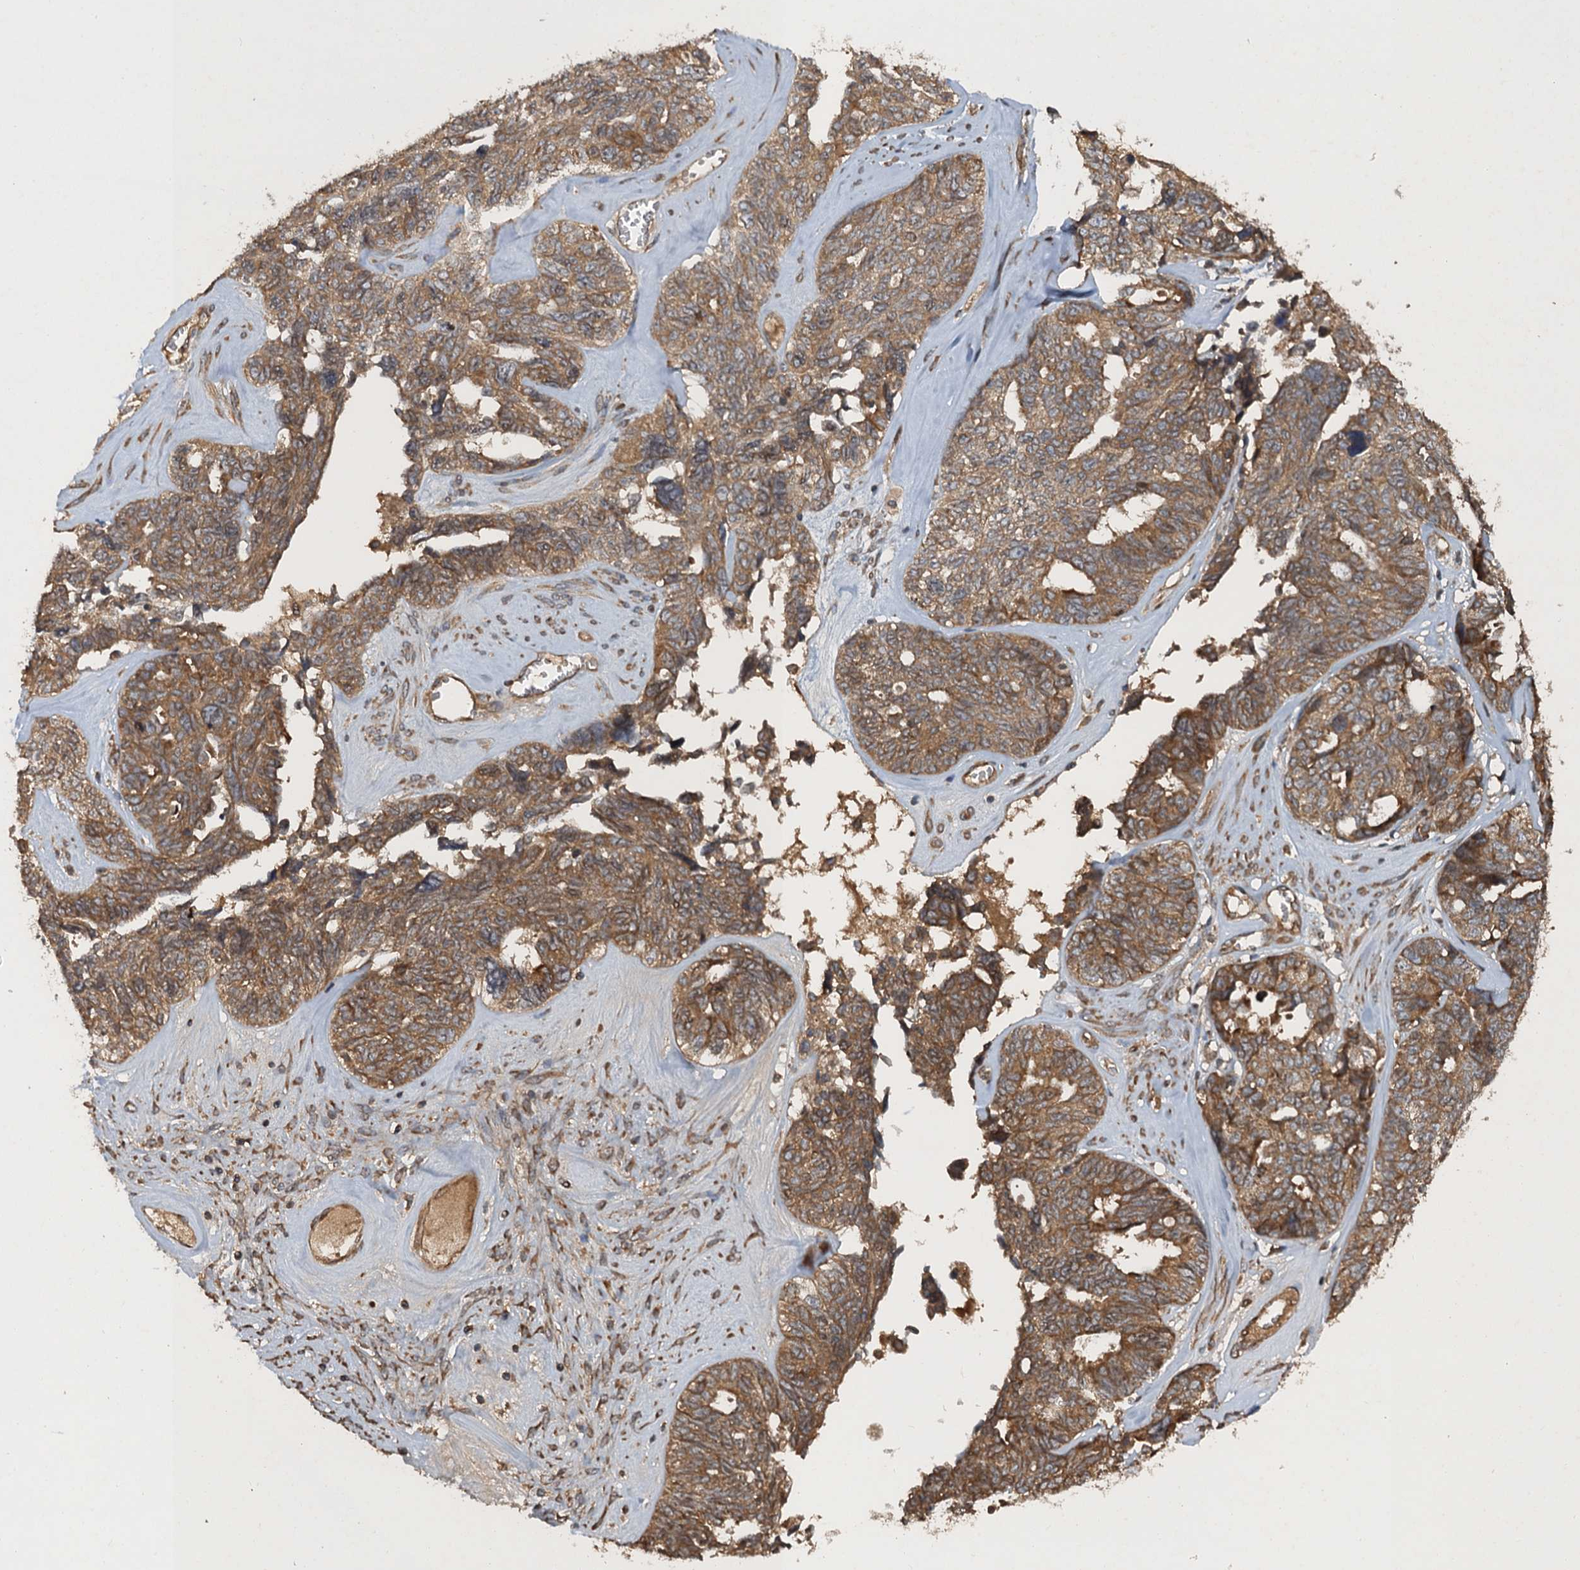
{"staining": {"intensity": "moderate", "quantity": ">75%", "location": "cytoplasmic/membranous"}, "tissue": "ovarian cancer", "cell_type": "Tumor cells", "image_type": "cancer", "snomed": [{"axis": "morphology", "description": "Cystadenocarcinoma, serous, NOS"}, {"axis": "topography", "description": "Ovary"}], "caption": "Brown immunohistochemical staining in ovarian serous cystadenocarcinoma shows moderate cytoplasmic/membranous positivity in approximately >75% of tumor cells. (Stains: DAB (3,3'-diaminobenzidine) in brown, nuclei in blue, Microscopy: brightfield microscopy at high magnification).", "gene": "GLE1", "patient": {"sex": "female", "age": 79}}